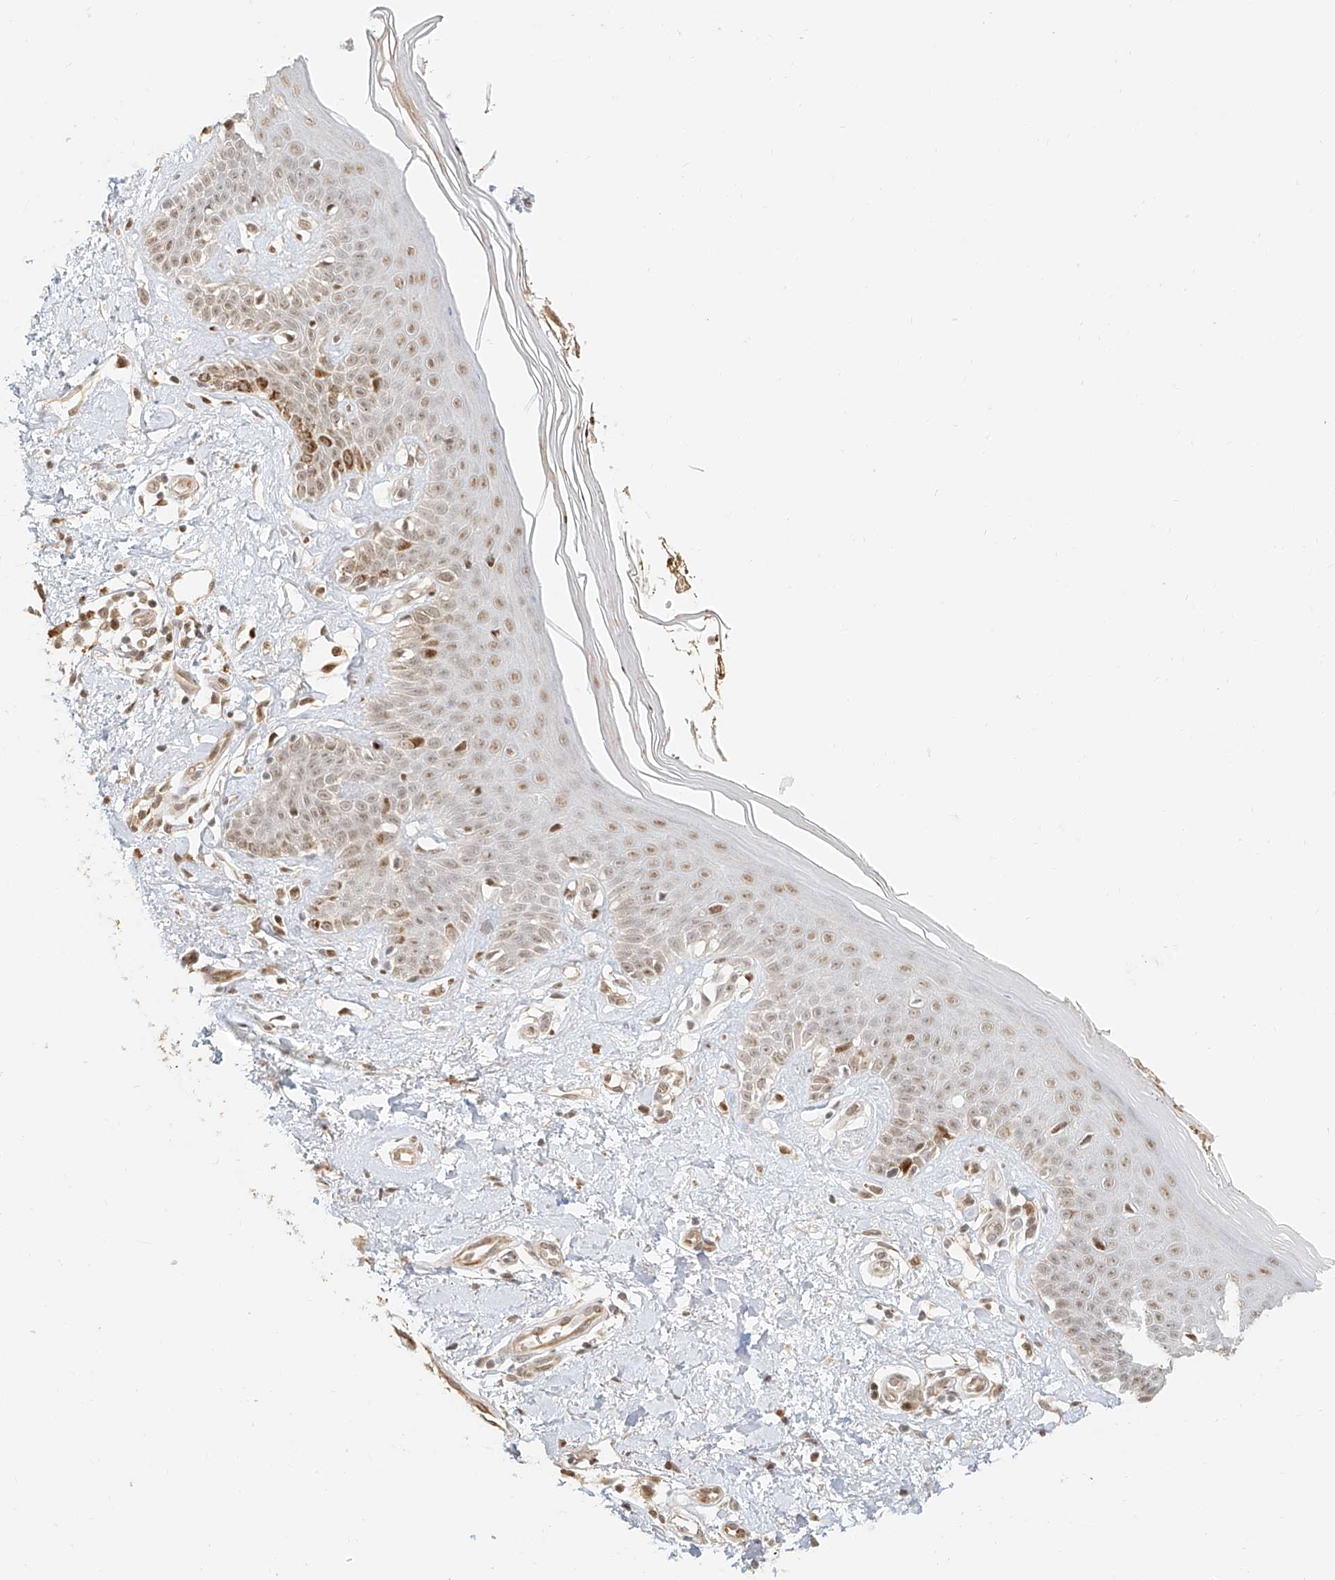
{"staining": {"intensity": "moderate", "quantity": ">75%", "location": "nuclear"}, "tissue": "skin", "cell_type": "Fibroblasts", "image_type": "normal", "snomed": [{"axis": "morphology", "description": "Normal tissue, NOS"}, {"axis": "topography", "description": "Skin"}], "caption": "A brown stain shows moderate nuclear expression of a protein in fibroblasts of unremarkable human skin.", "gene": "CXorf58", "patient": {"sex": "female", "age": 64}}